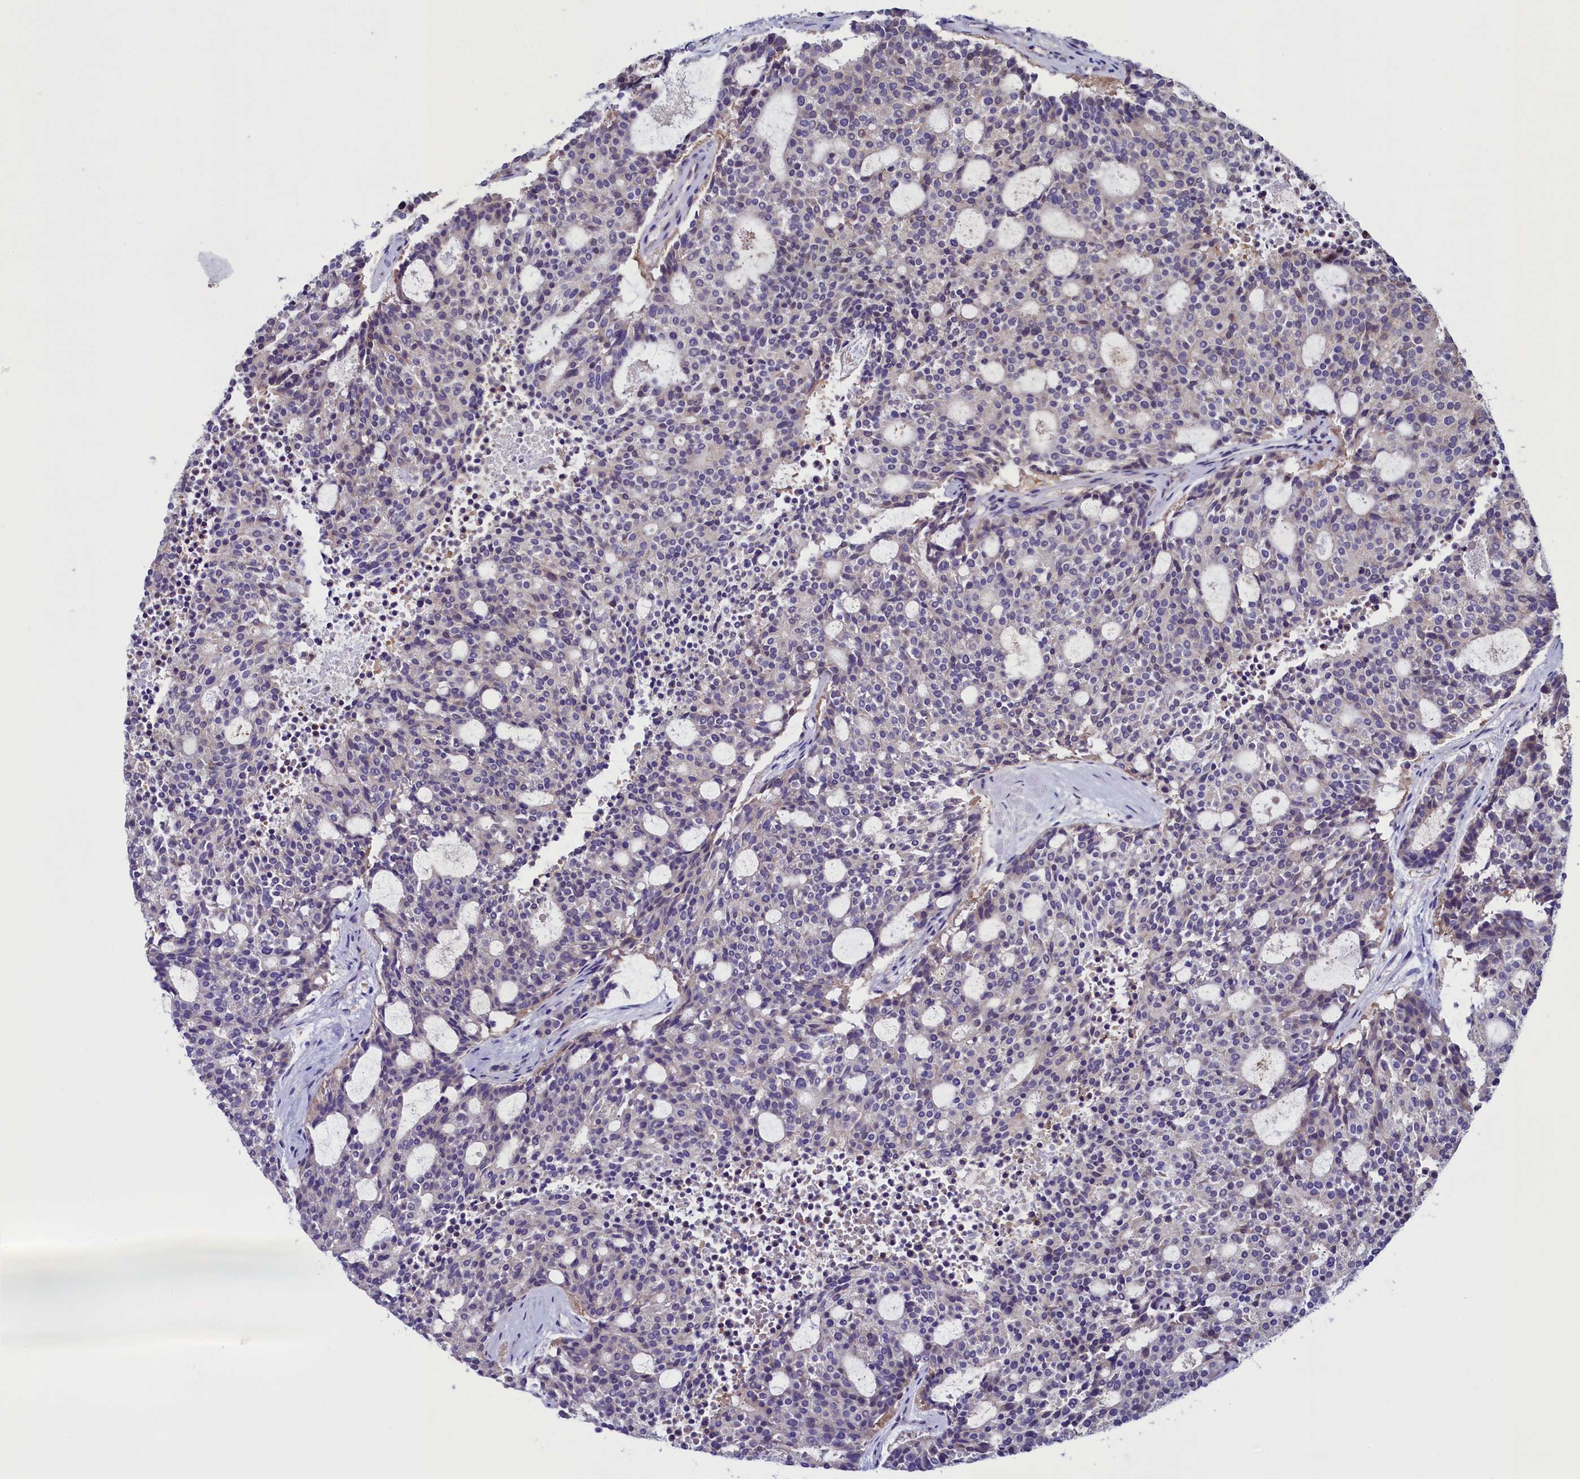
{"staining": {"intensity": "negative", "quantity": "none", "location": "none"}, "tissue": "carcinoid", "cell_type": "Tumor cells", "image_type": "cancer", "snomed": [{"axis": "morphology", "description": "Carcinoid, malignant, NOS"}, {"axis": "topography", "description": "Pancreas"}], "caption": "The immunohistochemistry (IHC) micrograph has no significant positivity in tumor cells of carcinoid (malignant) tissue.", "gene": "FLYWCH2", "patient": {"sex": "female", "age": 54}}